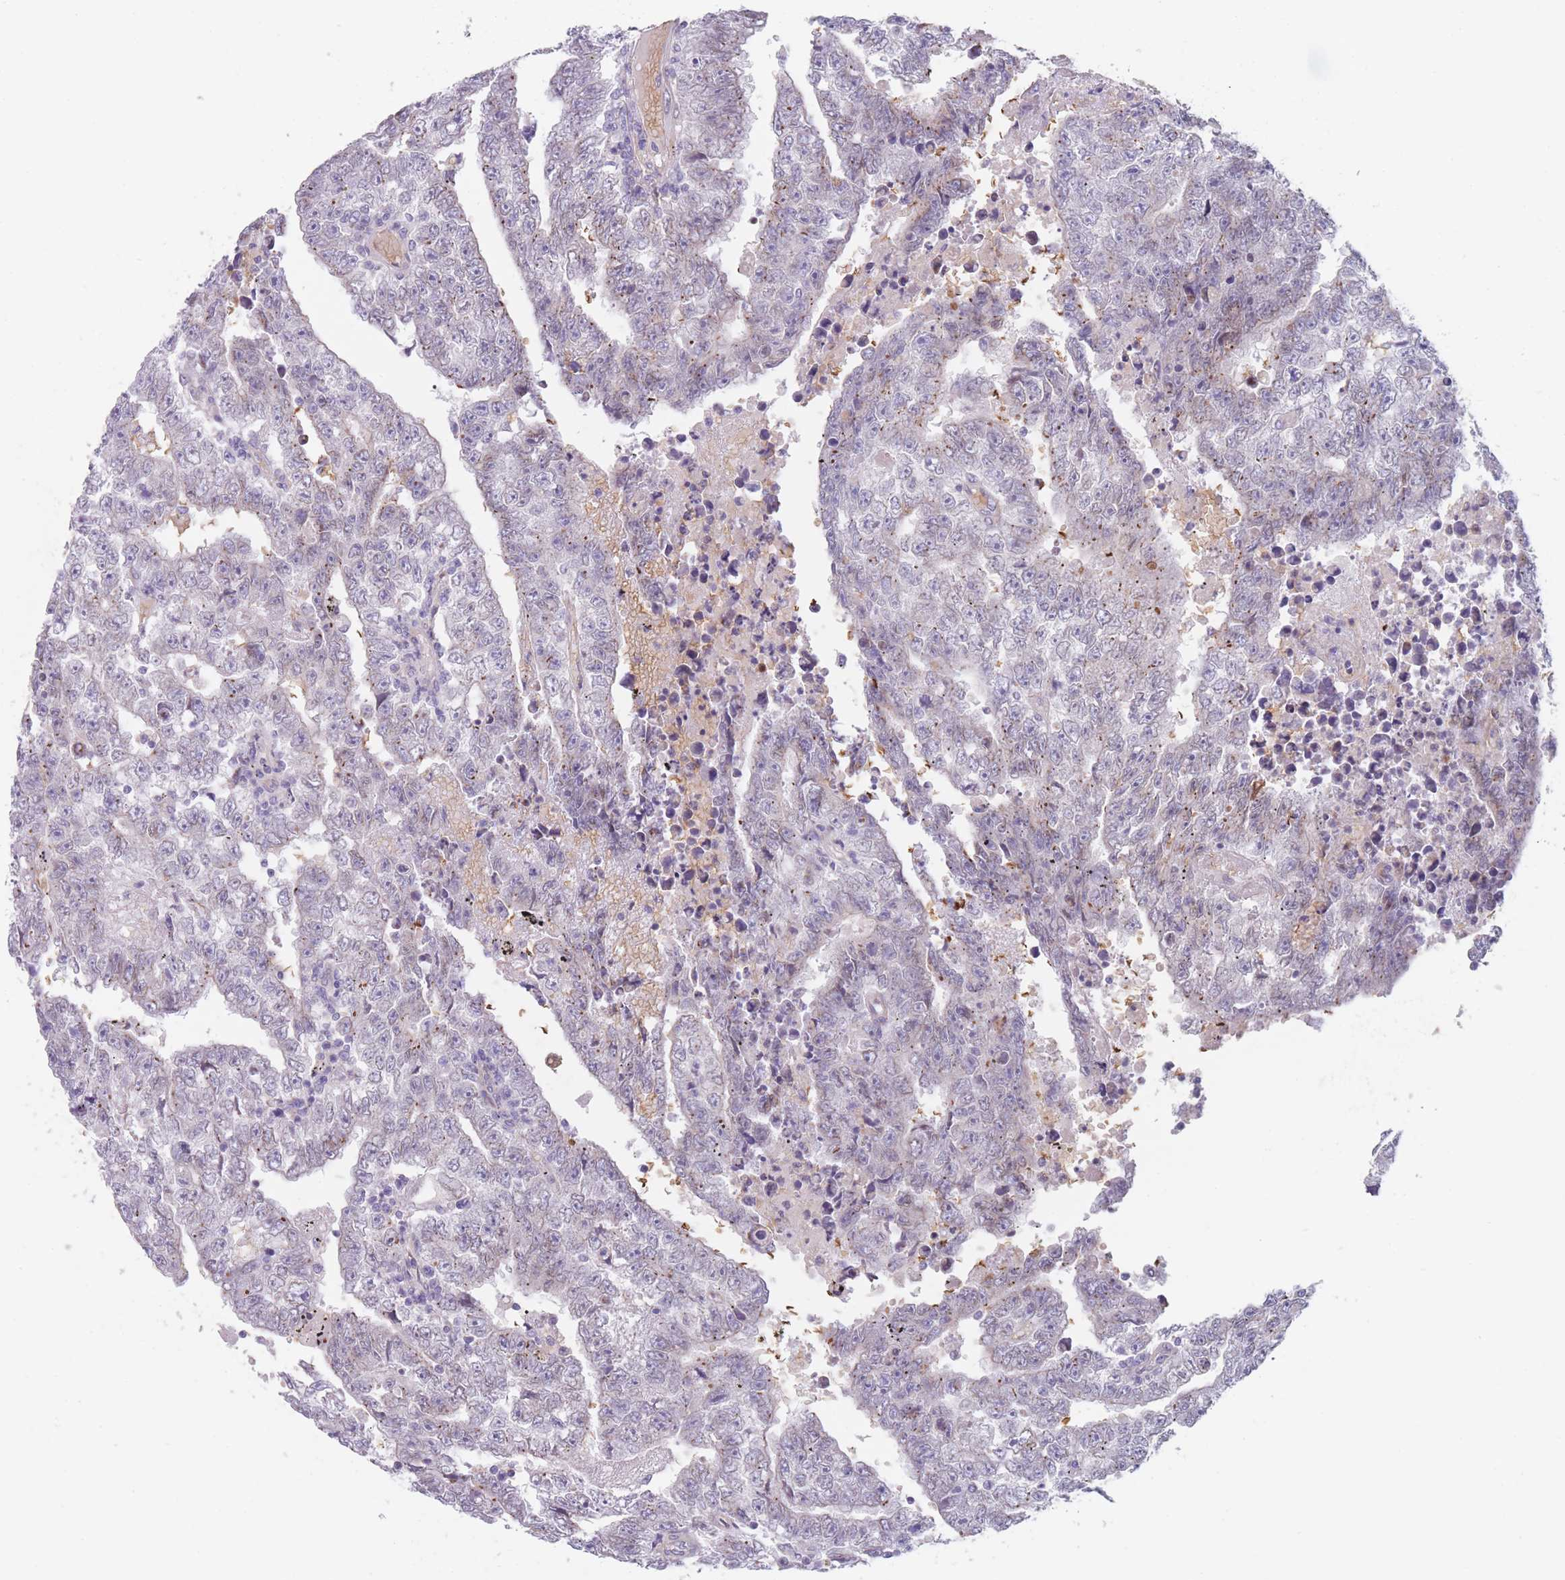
{"staining": {"intensity": "negative", "quantity": "none", "location": "none"}, "tissue": "testis cancer", "cell_type": "Tumor cells", "image_type": "cancer", "snomed": [{"axis": "morphology", "description": "Carcinoma, Embryonal, NOS"}, {"axis": "topography", "description": "Testis"}], "caption": "An immunohistochemistry histopathology image of testis cancer (embryonal carcinoma) is shown. There is no staining in tumor cells of testis cancer (embryonal carcinoma).", "gene": "SMPD4", "patient": {"sex": "male", "age": 25}}